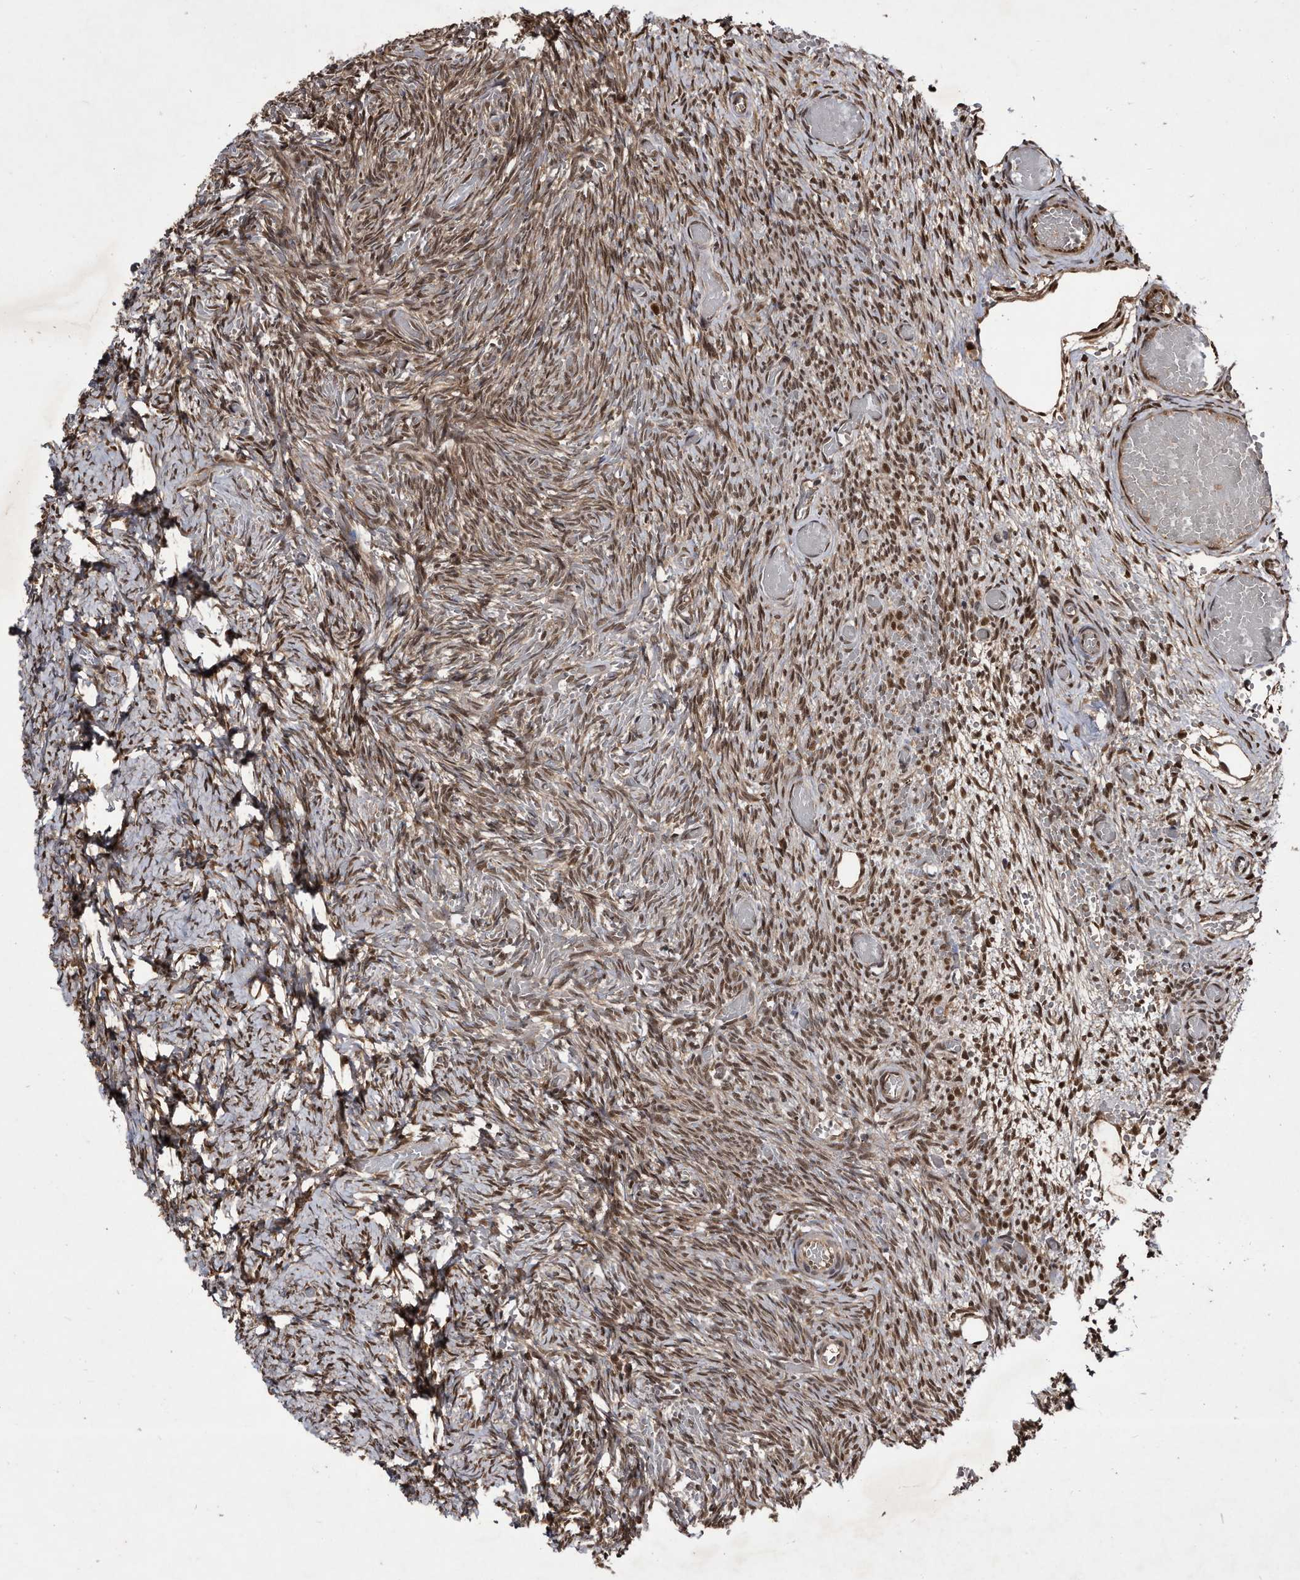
{"staining": {"intensity": "moderate", "quantity": ">75%", "location": "nuclear"}, "tissue": "ovary", "cell_type": "Ovarian stroma cells", "image_type": "normal", "snomed": [{"axis": "morphology", "description": "Adenocarcinoma, NOS"}, {"axis": "topography", "description": "Endometrium"}], "caption": "Protein staining displays moderate nuclear positivity in approximately >75% of ovarian stroma cells in unremarkable ovary. Using DAB (brown) and hematoxylin (blue) stains, captured at high magnification using brightfield microscopy.", "gene": "RAD23B", "patient": {"sex": "female", "age": 32}}